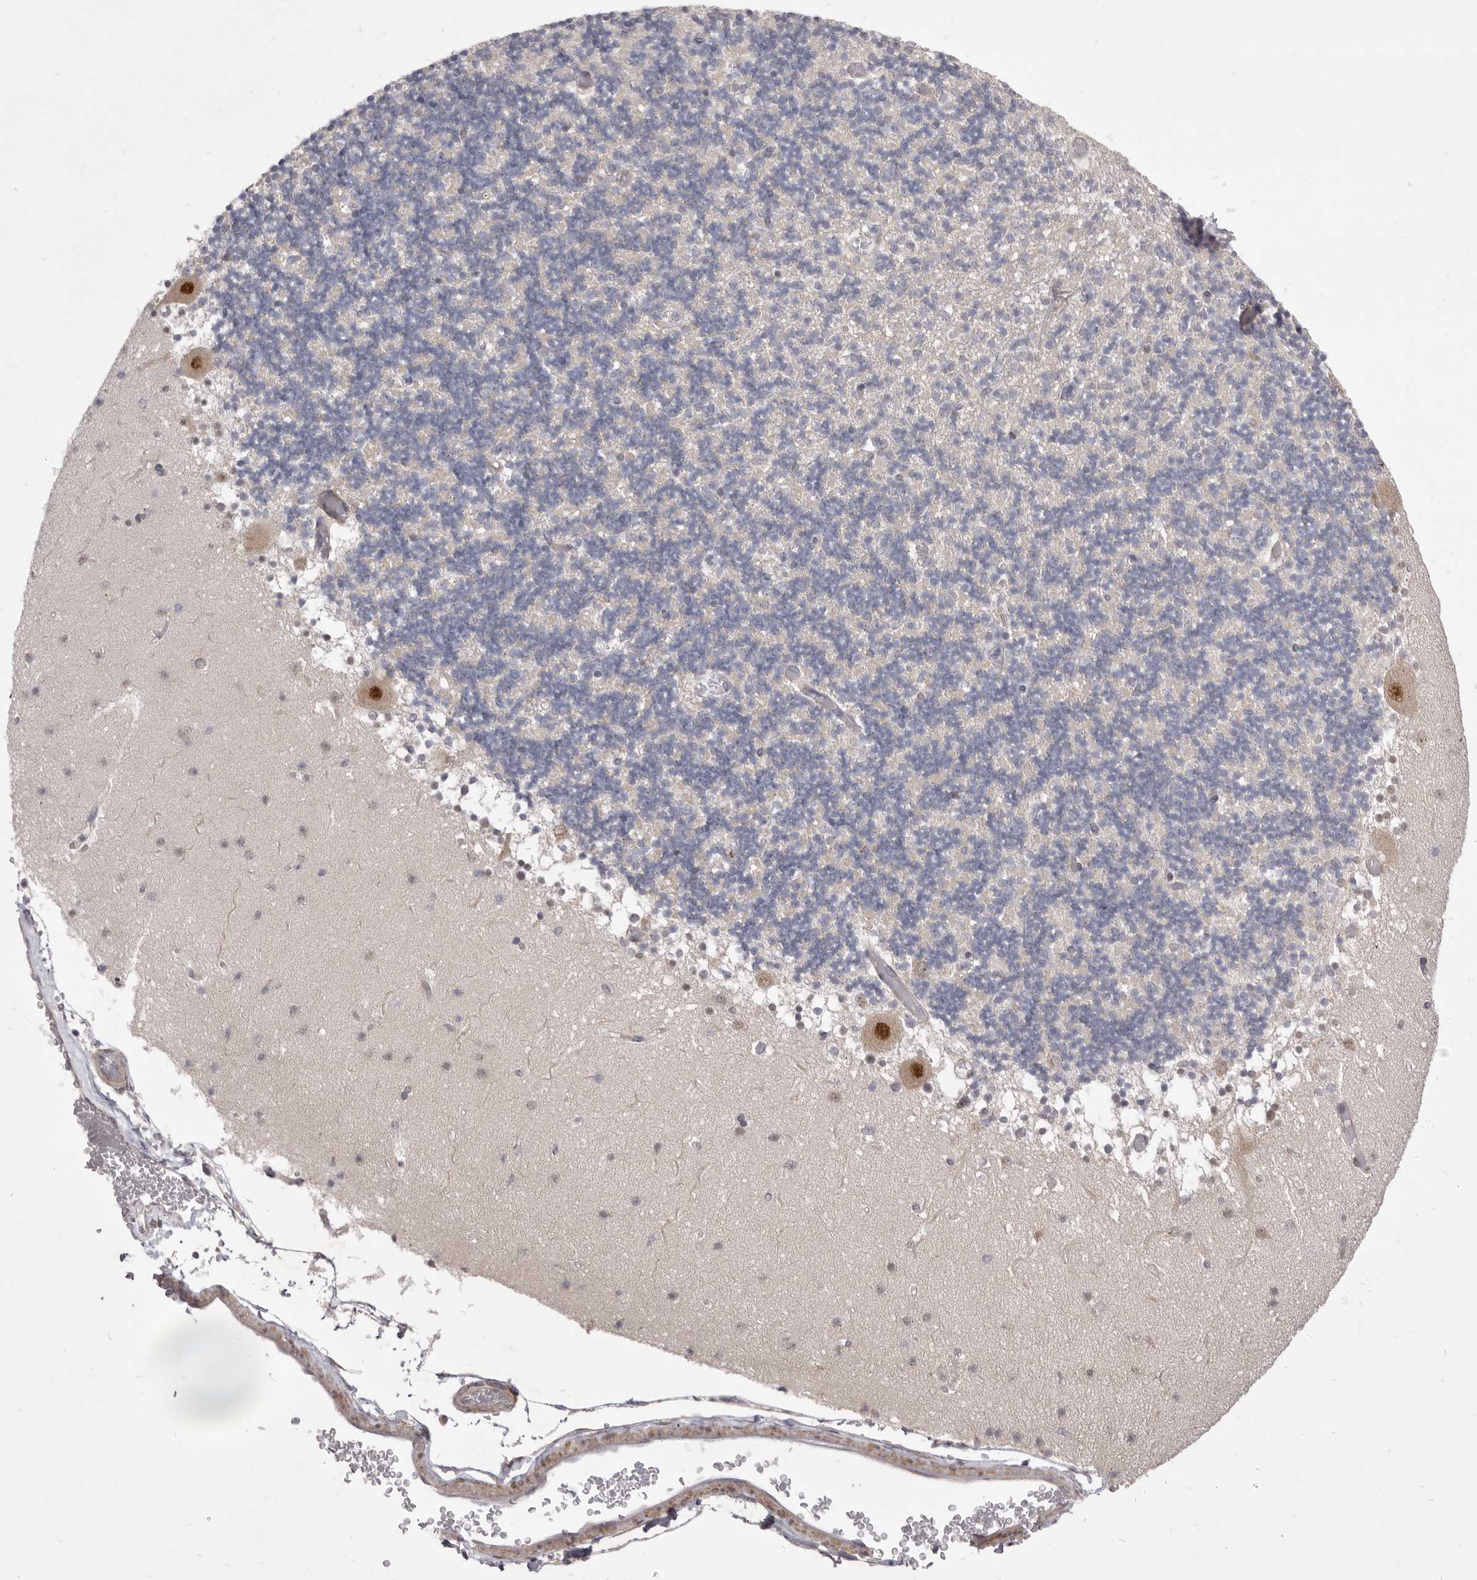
{"staining": {"intensity": "negative", "quantity": "none", "location": "none"}, "tissue": "cerebellum", "cell_type": "Cells in granular layer", "image_type": "normal", "snomed": [{"axis": "morphology", "description": "Normal tissue, NOS"}, {"axis": "topography", "description": "Cerebellum"}], "caption": "Immunohistochemical staining of benign cerebellum displays no significant positivity in cells in granular layer. The staining is performed using DAB (3,3'-diaminobenzidine) brown chromogen with nuclei counter-stained in using hematoxylin.", "gene": "TBC1D8B", "patient": {"sex": "female", "age": 28}}